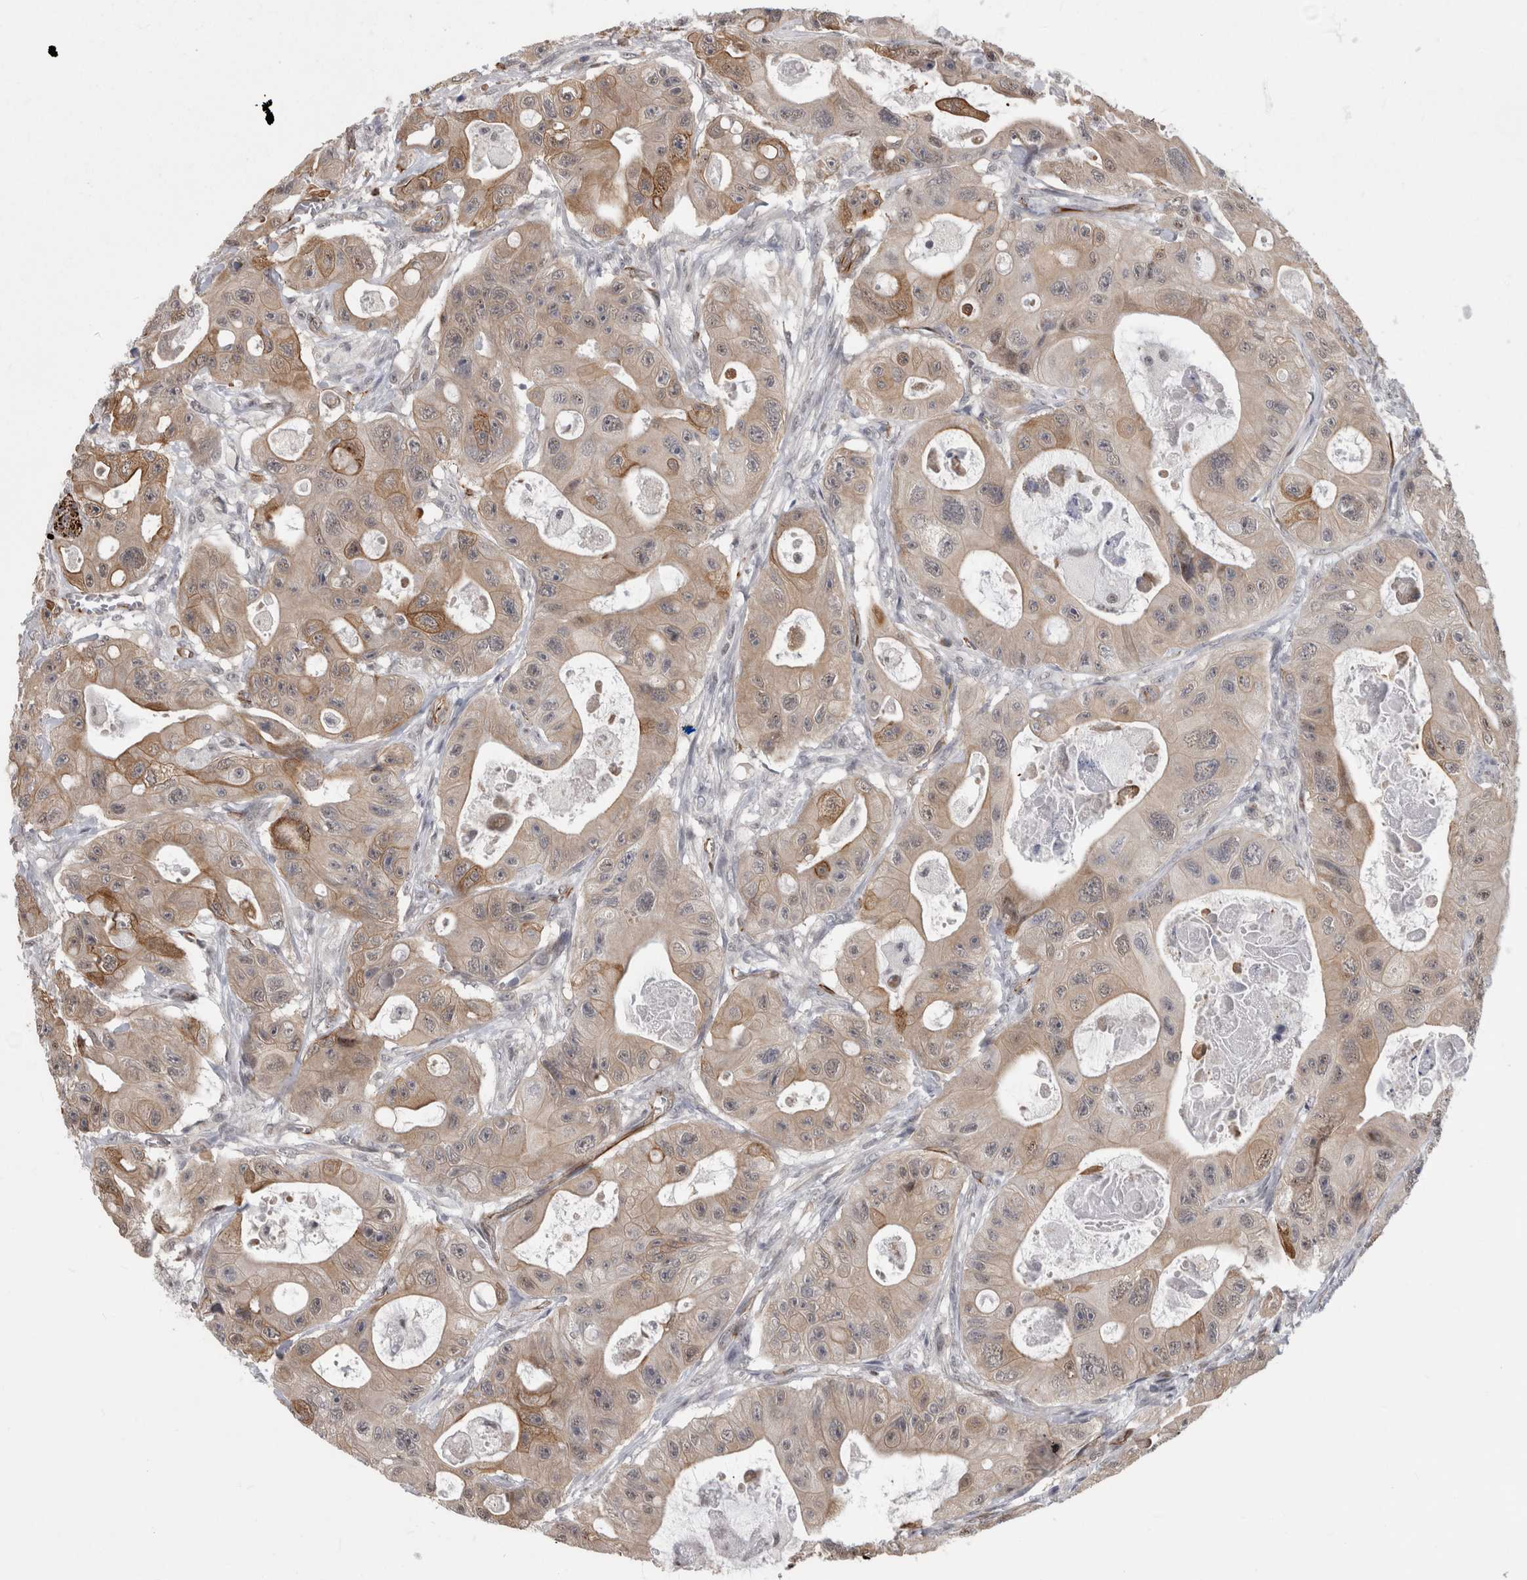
{"staining": {"intensity": "weak", "quantity": ">75%", "location": "cytoplasmic/membranous"}, "tissue": "colorectal cancer", "cell_type": "Tumor cells", "image_type": "cancer", "snomed": [{"axis": "morphology", "description": "Adenocarcinoma, NOS"}, {"axis": "topography", "description": "Colon"}], "caption": "IHC image of neoplastic tissue: adenocarcinoma (colorectal) stained using IHC exhibits low levels of weak protein expression localized specifically in the cytoplasmic/membranous of tumor cells, appearing as a cytoplasmic/membranous brown color.", "gene": "FAM83H", "patient": {"sex": "female", "age": 46}}